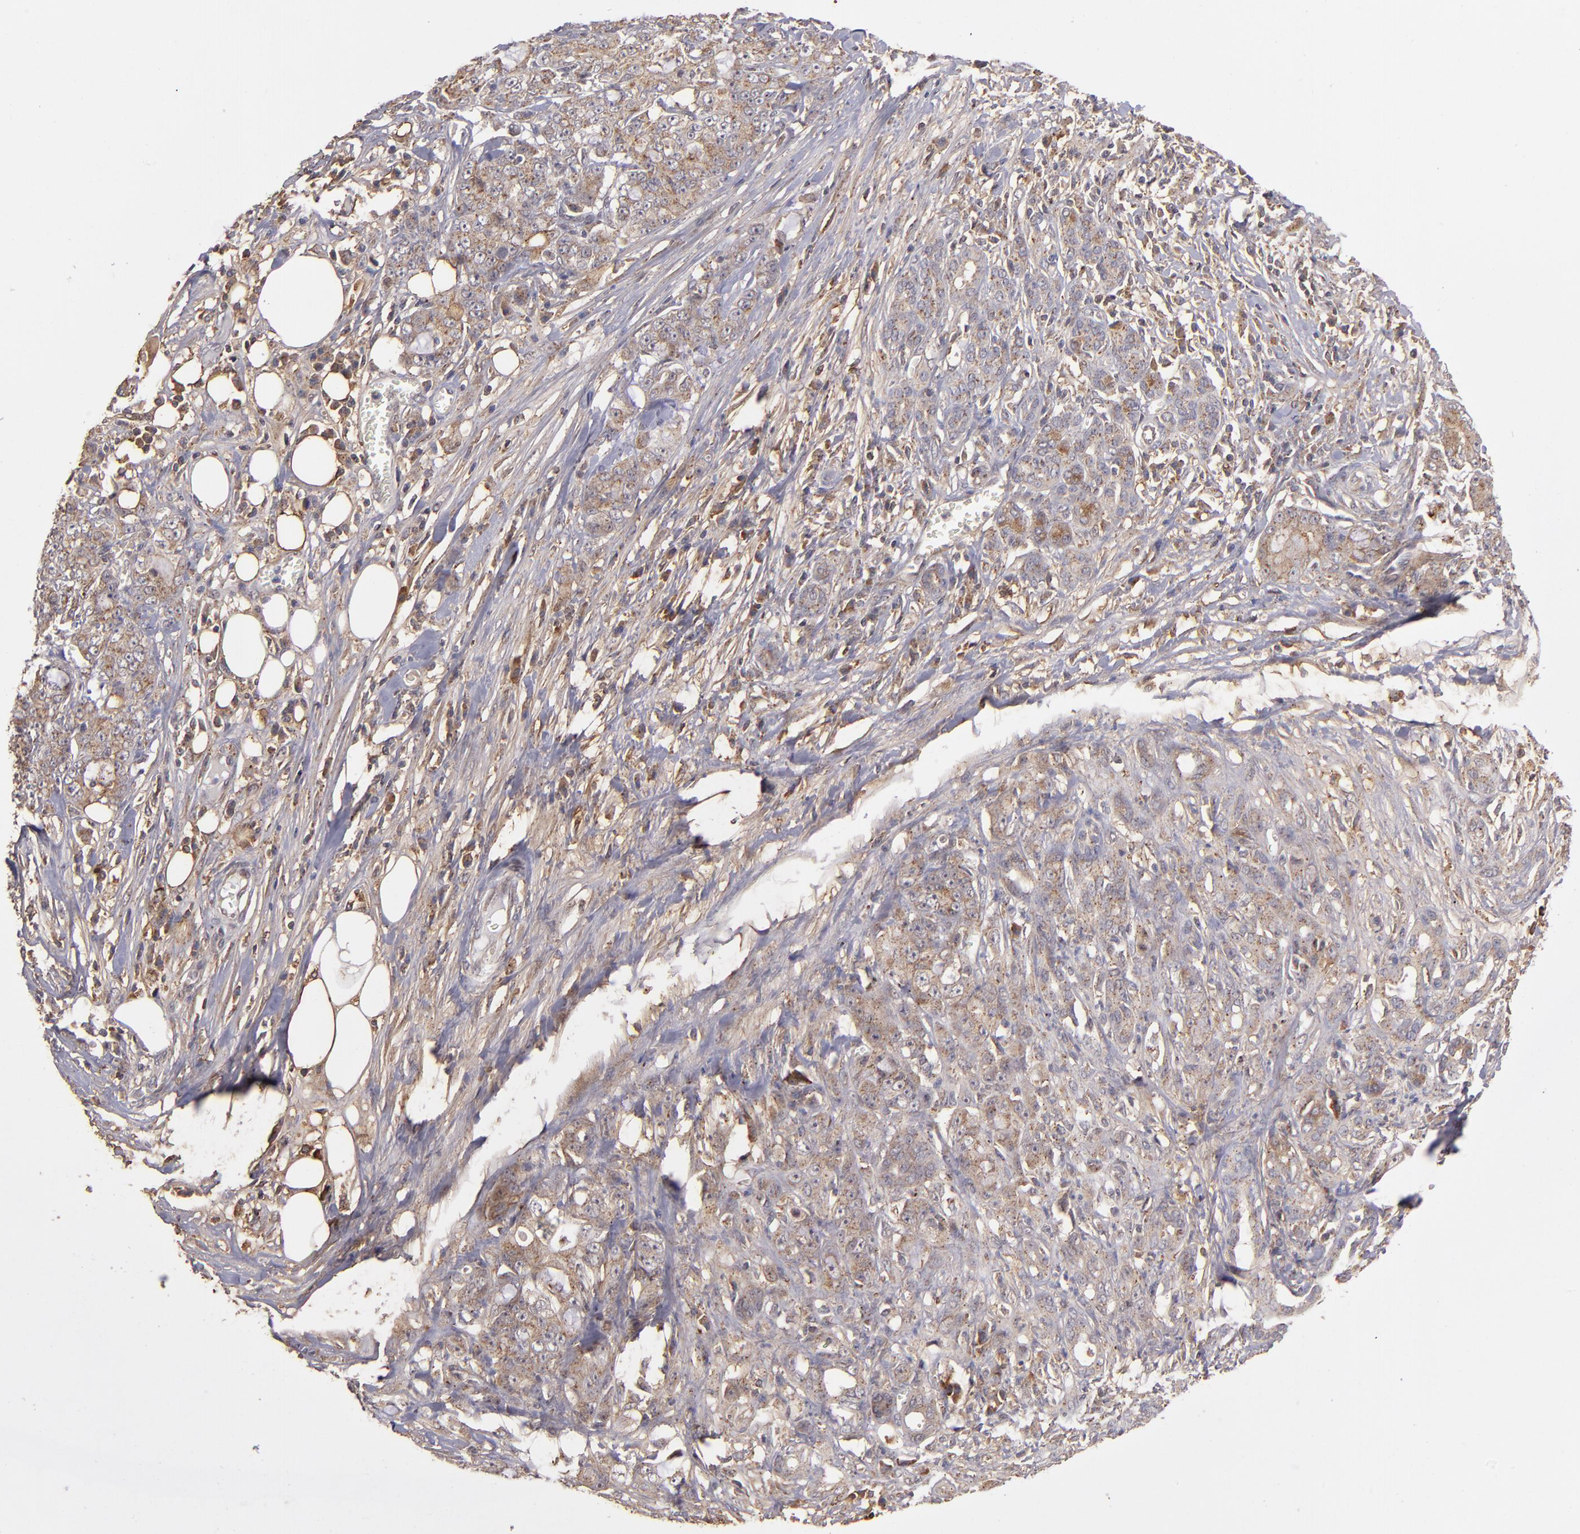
{"staining": {"intensity": "moderate", "quantity": "25%-75%", "location": "cytoplasmic/membranous"}, "tissue": "pancreatic cancer", "cell_type": "Tumor cells", "image_type": "cancer", "snomed": [{"axis": "morphology", "description": "Adenocarcinoma, NOS"}, {"axis": "topography", "description": "Pancreas"}], "caption": "Protein expression analysis of human pancreatic cancer reveals moderate cytoplasmic/membranous positivity in about 25%-75% of tumor cells.", "gene": "ZFYVE1", "patient": {"sex": "female", "age": 73}}